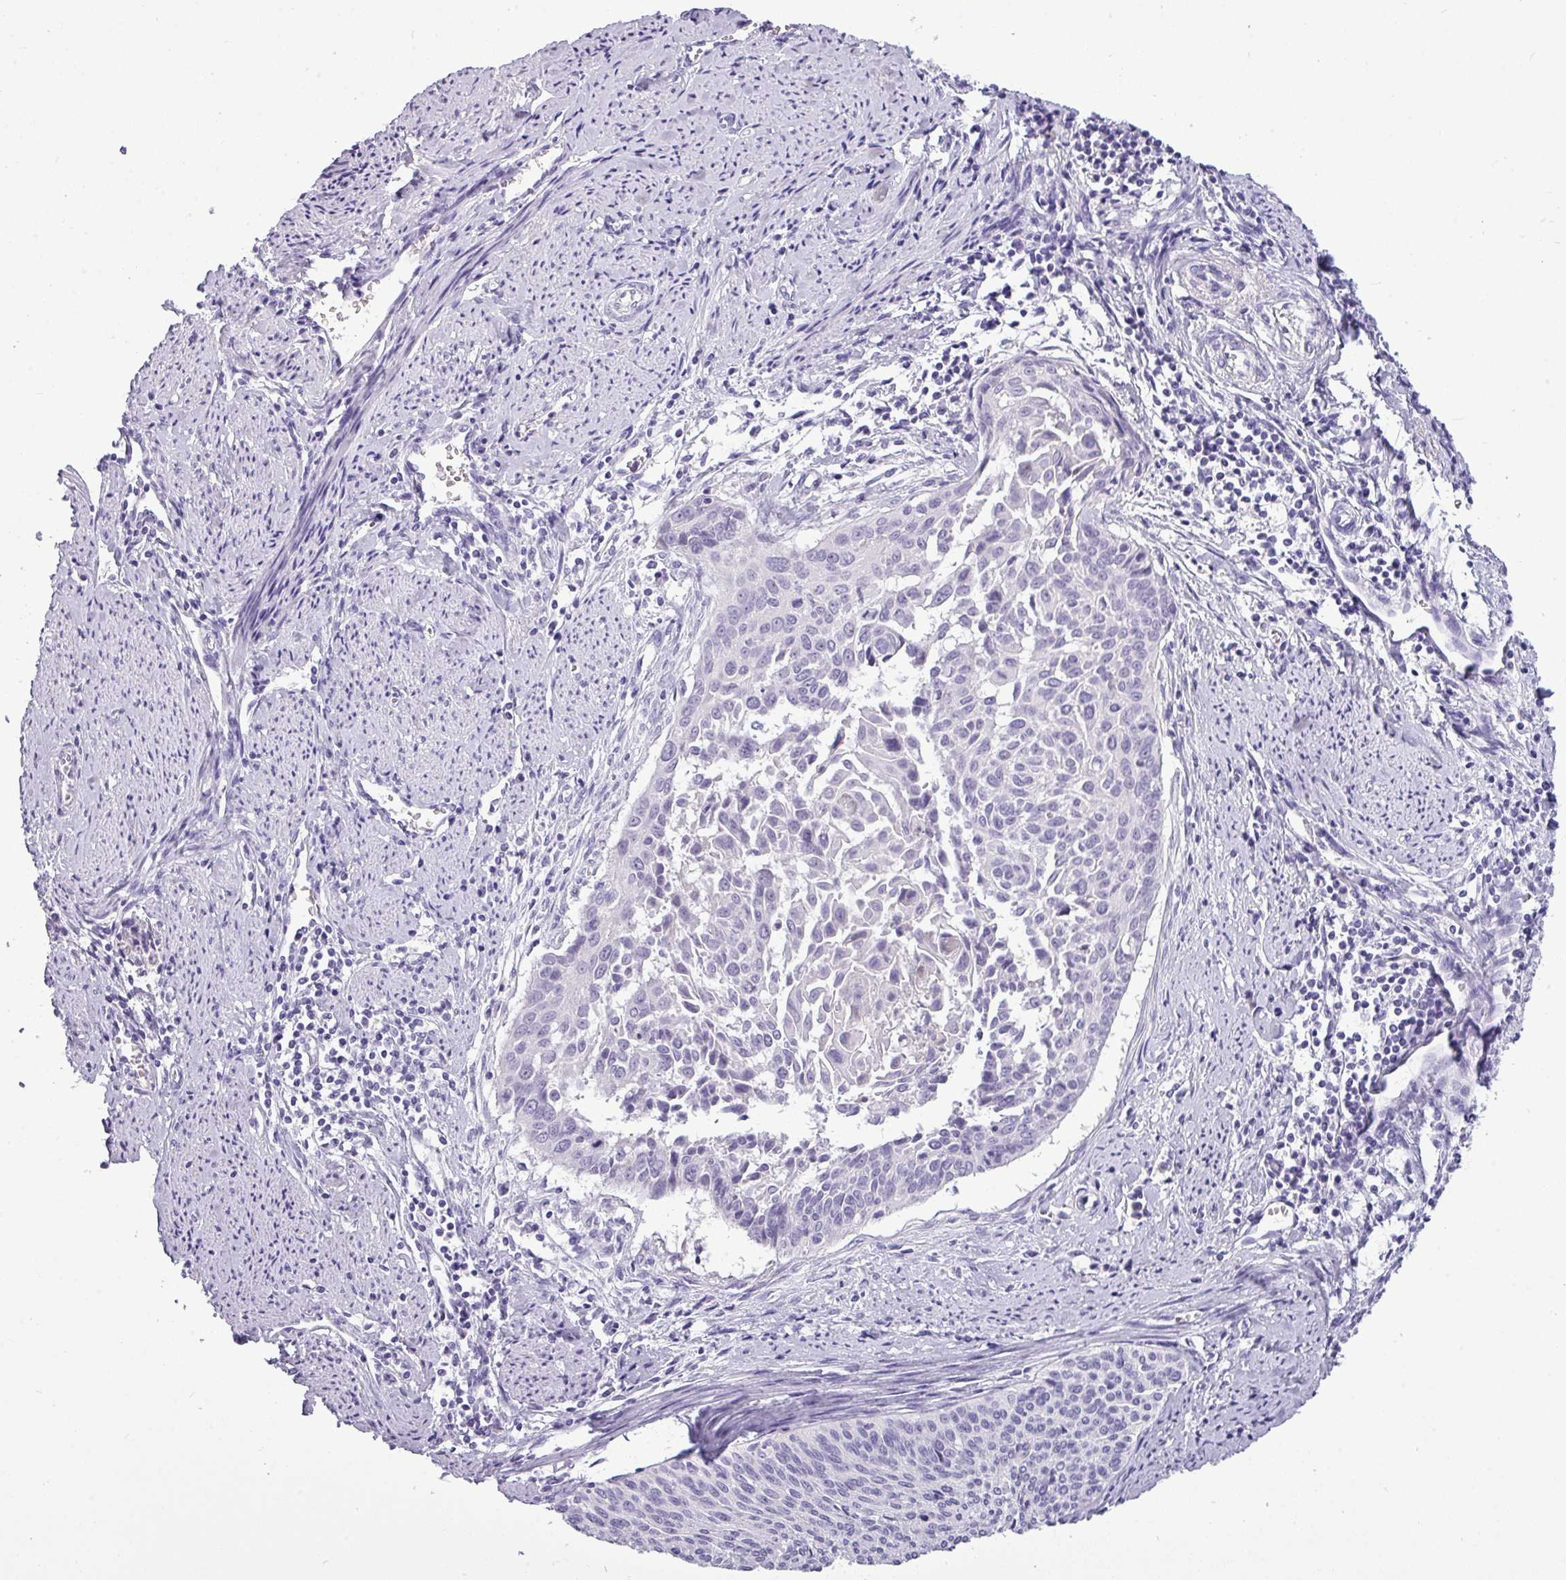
{"staining": {"intensity": "negative", "quantity": "none", "location": "none"}, "tissue": "cervical cancer", "cell_type": "Tumor cells", "image_type": "cancer", "snomed": [{"axis": "morphology", "description": "Squamous cell carcinoma, NOS"}, {"axis": "topography", "description": "Cervix"}], "caption": "This is a image of IHC staining of cervical squamous cell carcinoma, which shows no staining in tumor cells.", "gene": "TMEM91", "patient": {"sex": "female", "age": 55}}